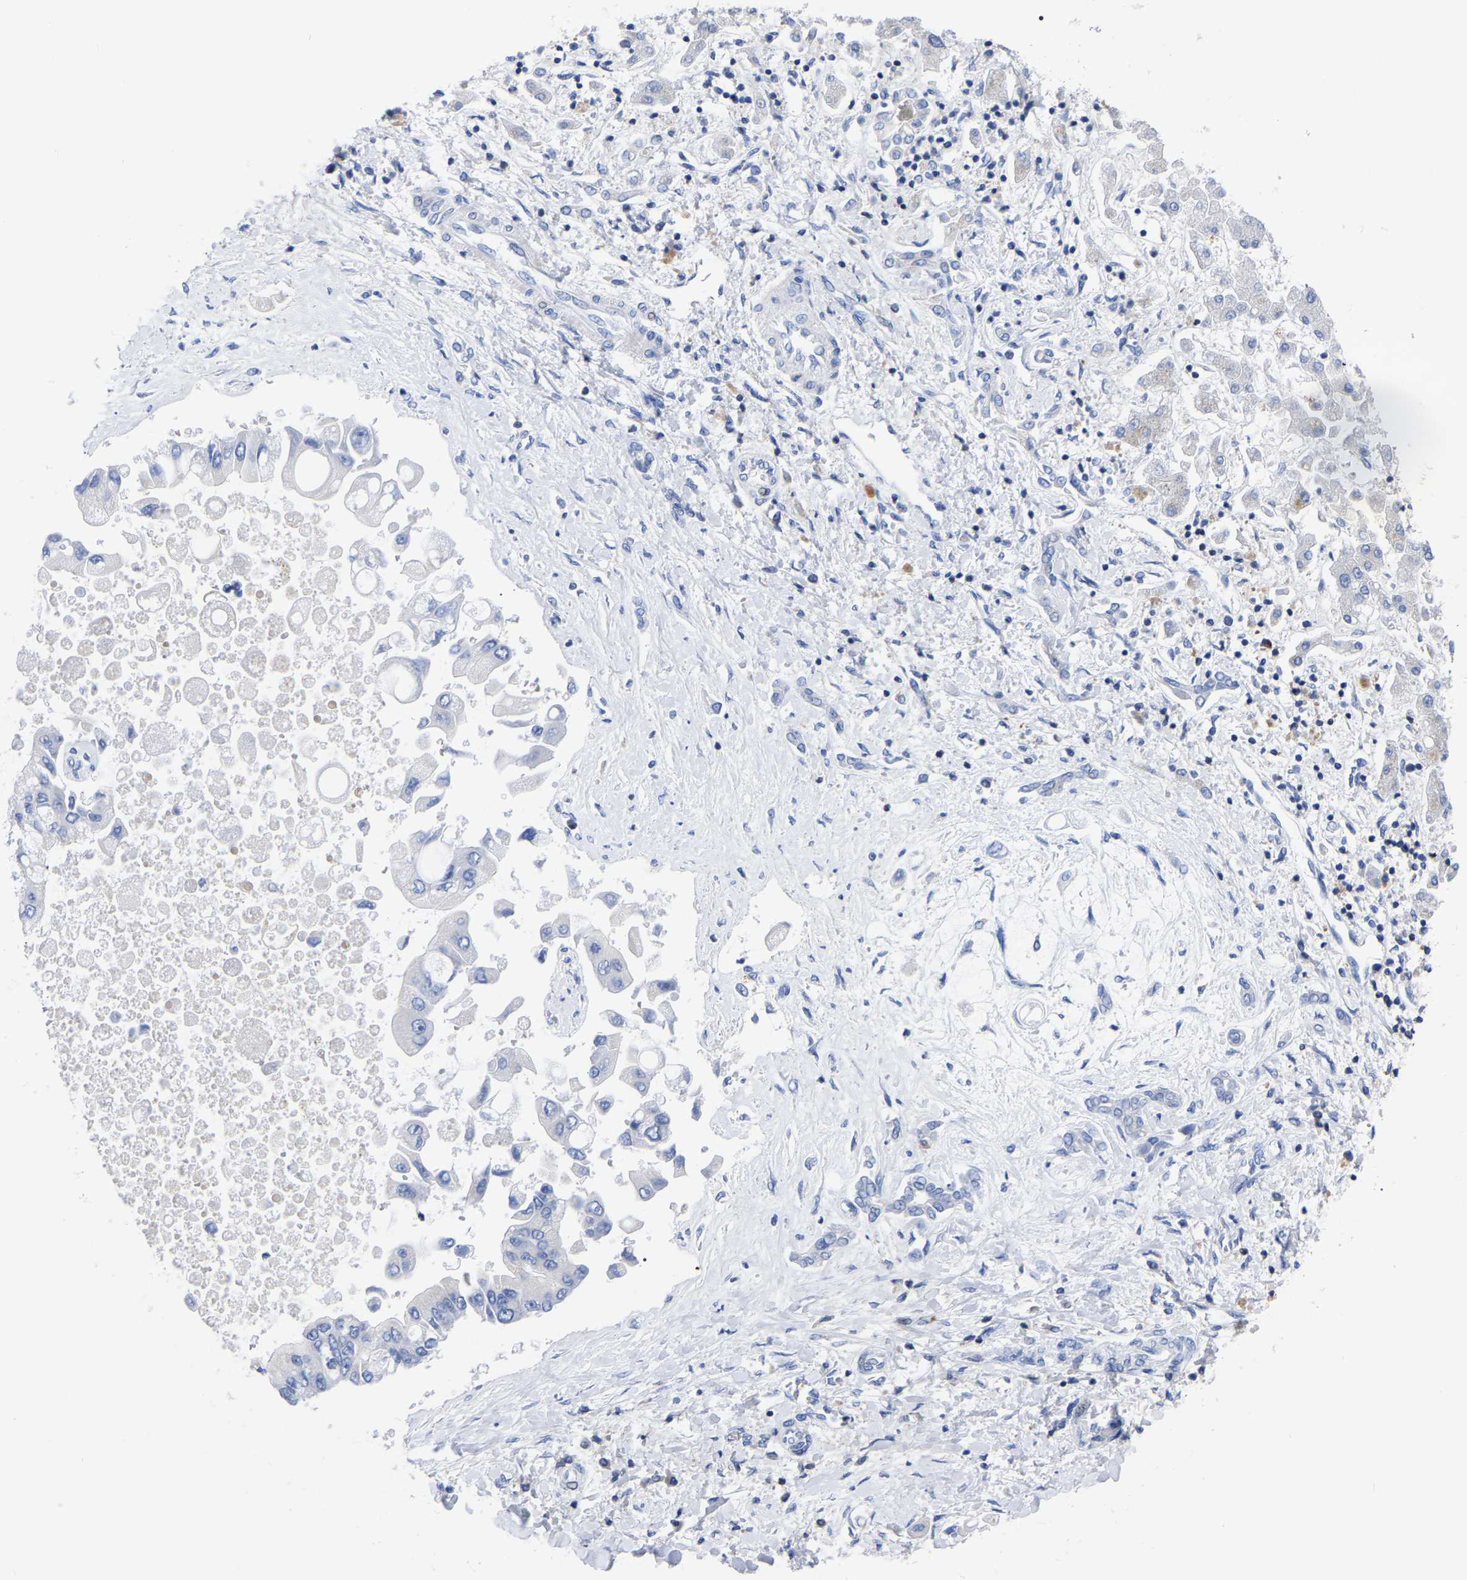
{"staining": {"intensity": "negative", "quantity": "none", "location": "none"}, "tissue": "liver cancer", "cell_type": "Tumor cells", "image_type": "cancer", "snomed": [{"axis": "morphology", "description": "Cholangiocarcinoma"}, {"axis": "topography", "description": "Liver"}], "caption": "High magnification brightfield microscopy of liver cholangiocarcinoma stained with DAB (3,3'-diaminobenzidine) (brown) and counterstained with hematoxylin (blue): tumor cells show no significant positivity.", "gene": "PTPN7", "patient": {"sex": "male", "age": 50}}